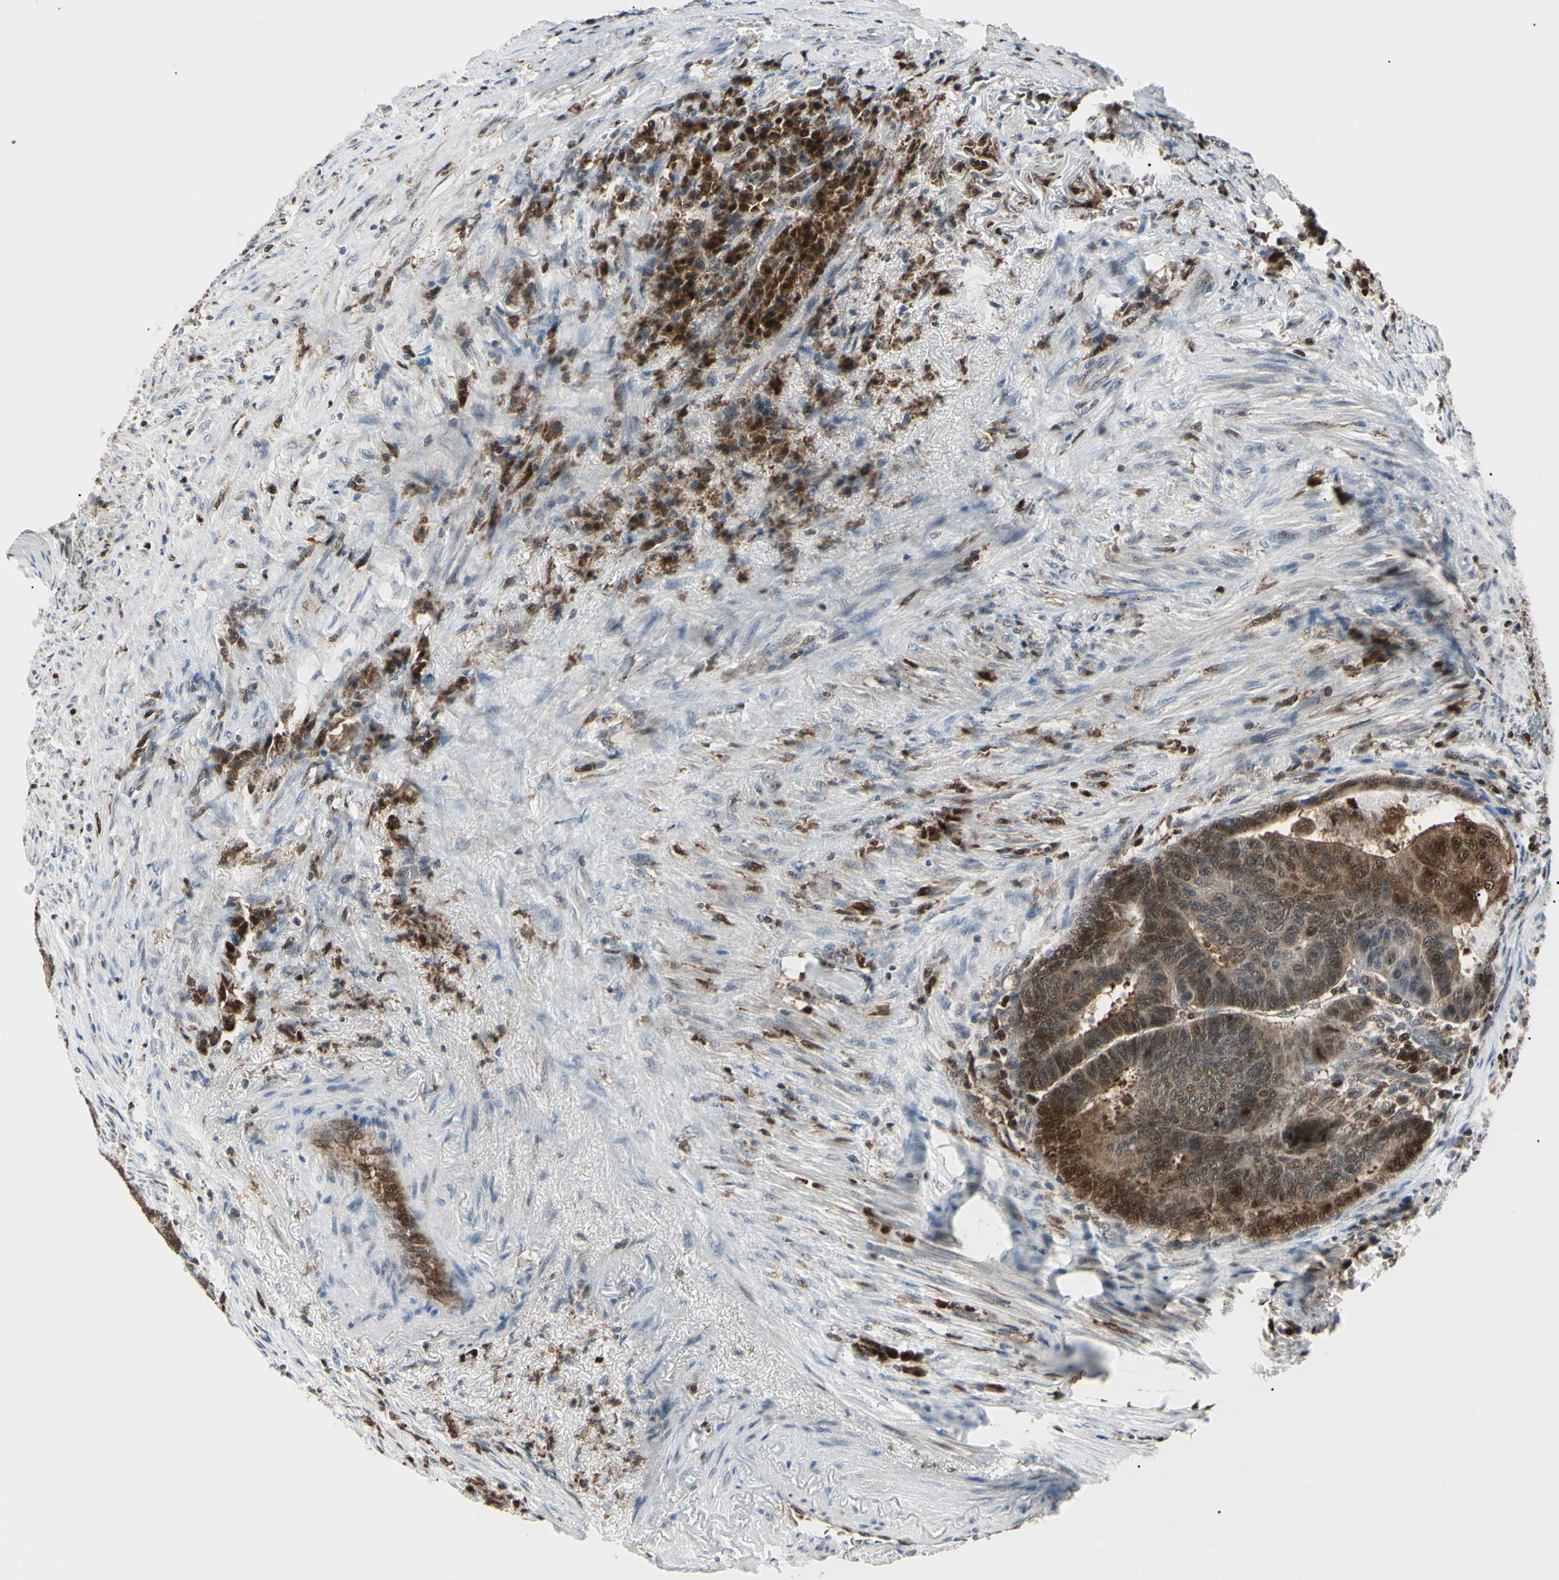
{"staining": {"intensity": "moderate", "quantity": "25%-75%", "location": "cytoplasmic/membranous,nuclear"}, "tissue": "colorectal cancer", "cell_type": "Tumor cells", "image_type": "cancer", "snomed": [{"axis": "morphology", "description": "Normal tissue, NOS"}, {"axis": "morphology", "description": "Adenocarcinoma, NOS"}, {"axis": "topography", "description": "Rectum"}, {"axis": "topography", "description": "Peripheral nerve tissue"}], "caption": "Immunohistochemistry (IHC) histopathology image of human adenocarcinoma (colorectal) stained for a protein (brown), which demonstrates medium levels of moderate cytoplasmic/membranous and nuclear staining in about 25%-75% of tumor cells.", "gene": "PGK1", "patient": {"sex": "male", "age": 92}}